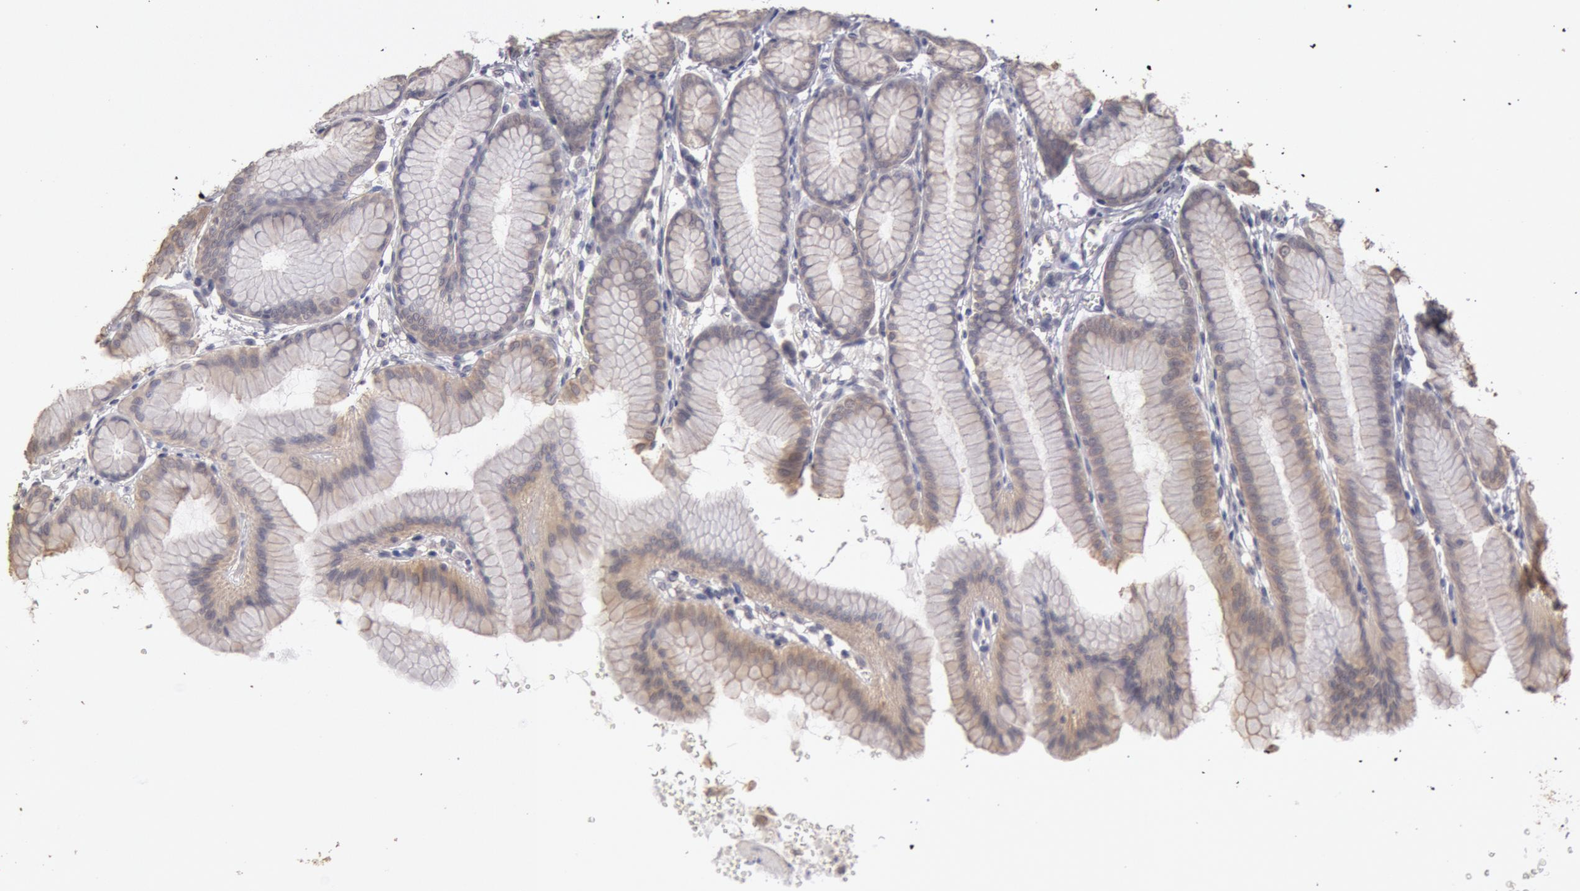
{"staining": {"intensity": "weak", "quantity": ">75%", "location": "cytoplasmic/membranous"}, "tissue": "stomach", "cell_type": "Glandular cells", "image_type": "normal", "snomed": [{"axis": "morphology", "description": "Normal tissue, NOS"}, {"axis": "topography", "description": "Stomach"}], "caption": "IHC of unremarkable human stomach shows low levels of weak cytoplasmic/membranous positivity in approximately >75% of glandular cells.", "gene": "ZFP36L1", "patient": {"sex": "male", "age": 42}}